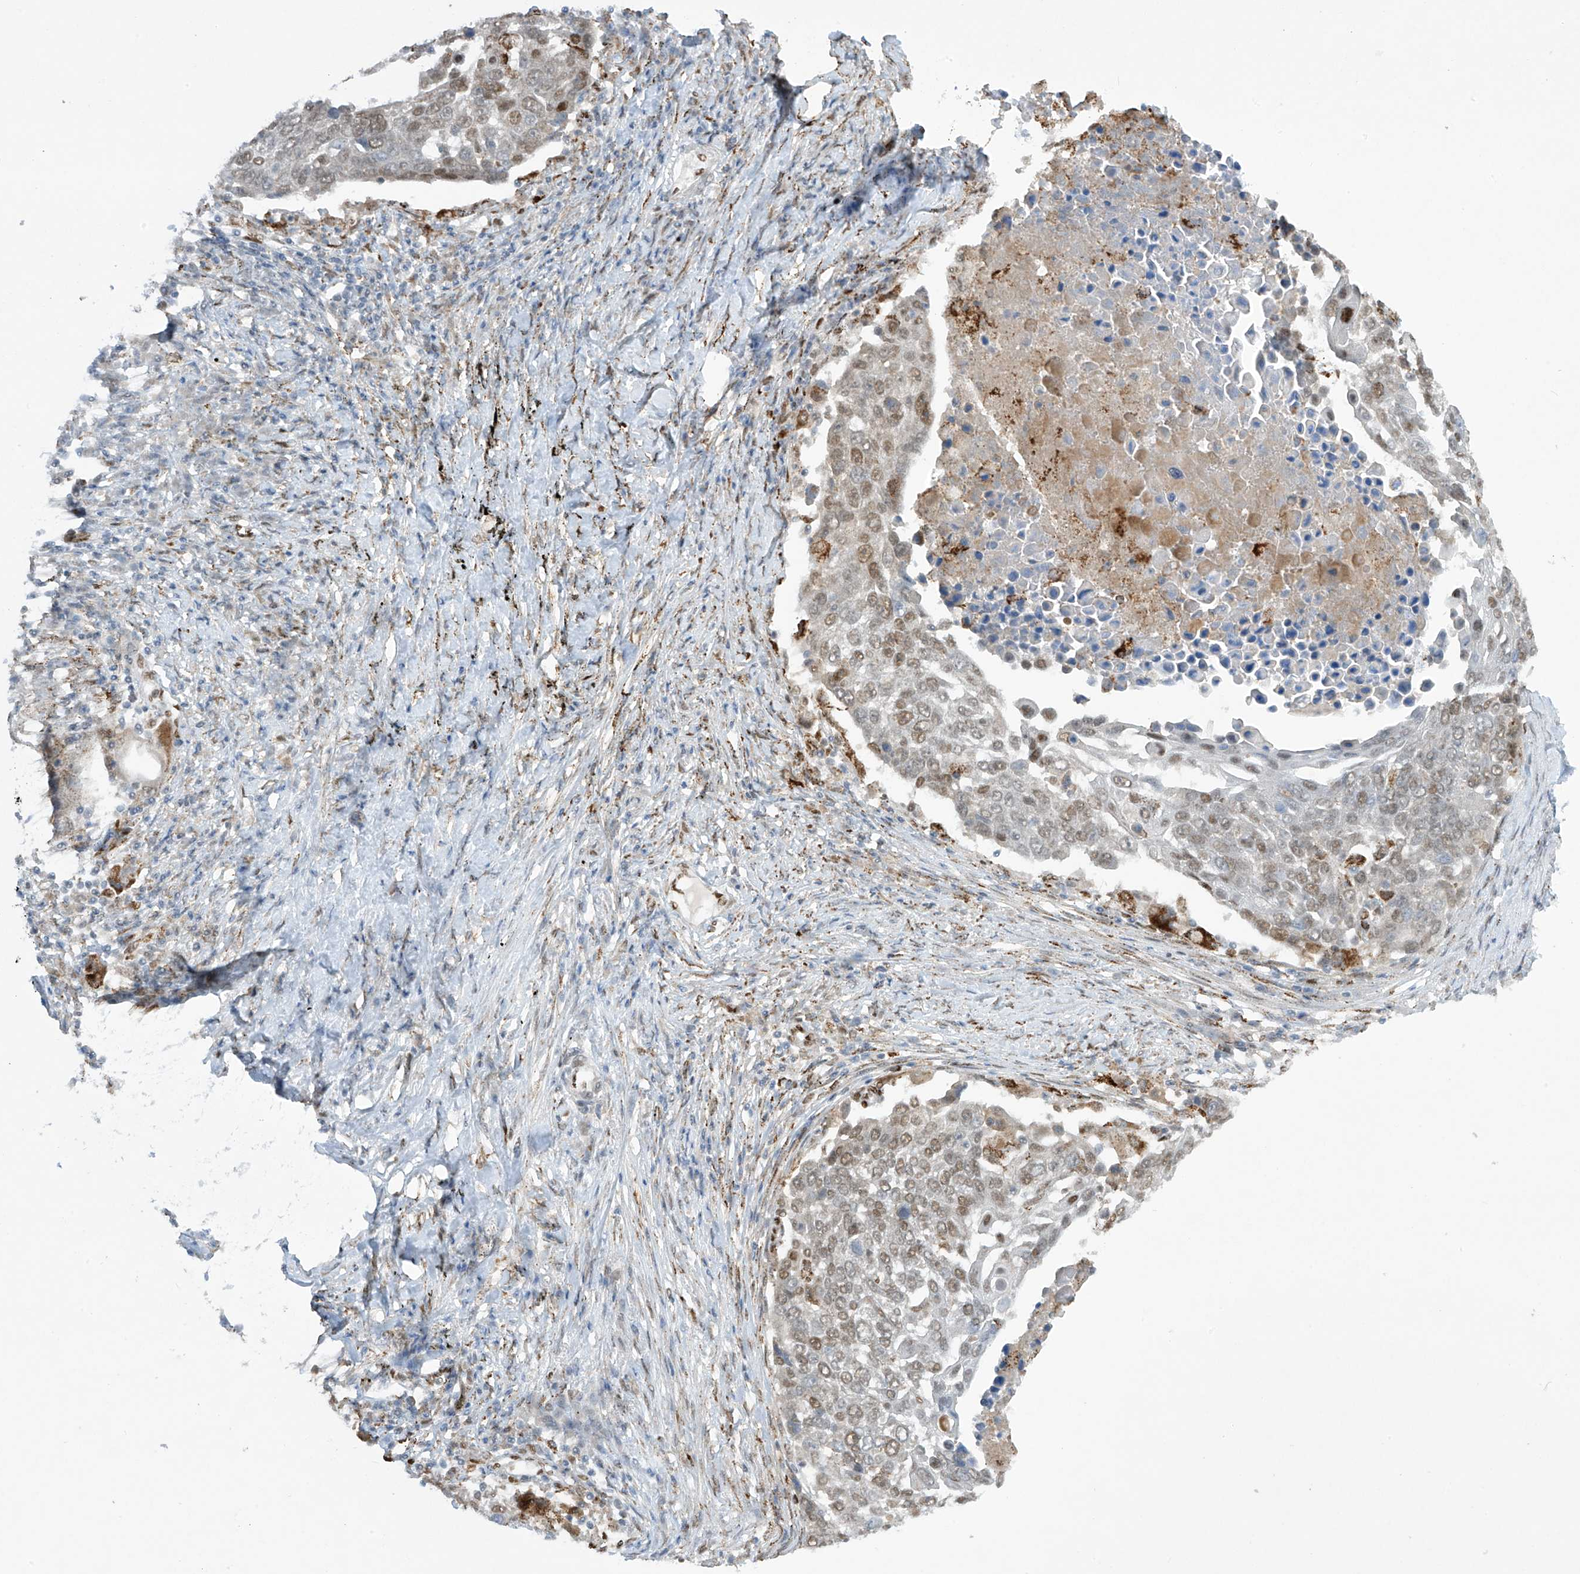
{"staining": {"intensity": "weak", "quantity": ">75%", "location": "nuclear"}, "tissue": "lung cancer", "cell_type": "Tumor cells", "image_type": "cancer", "snomed": [{"axis": "morphology", "description": "Squamous cell carcinoma, NOS"}, {"axis": "topography", "description": "Lung"}], "caption": "Lung cancer stained with a protein marker exhibits weak staining in tumor cells.", "gene": "PM20D2", "patient": {"sex": "male", "age": 66}}